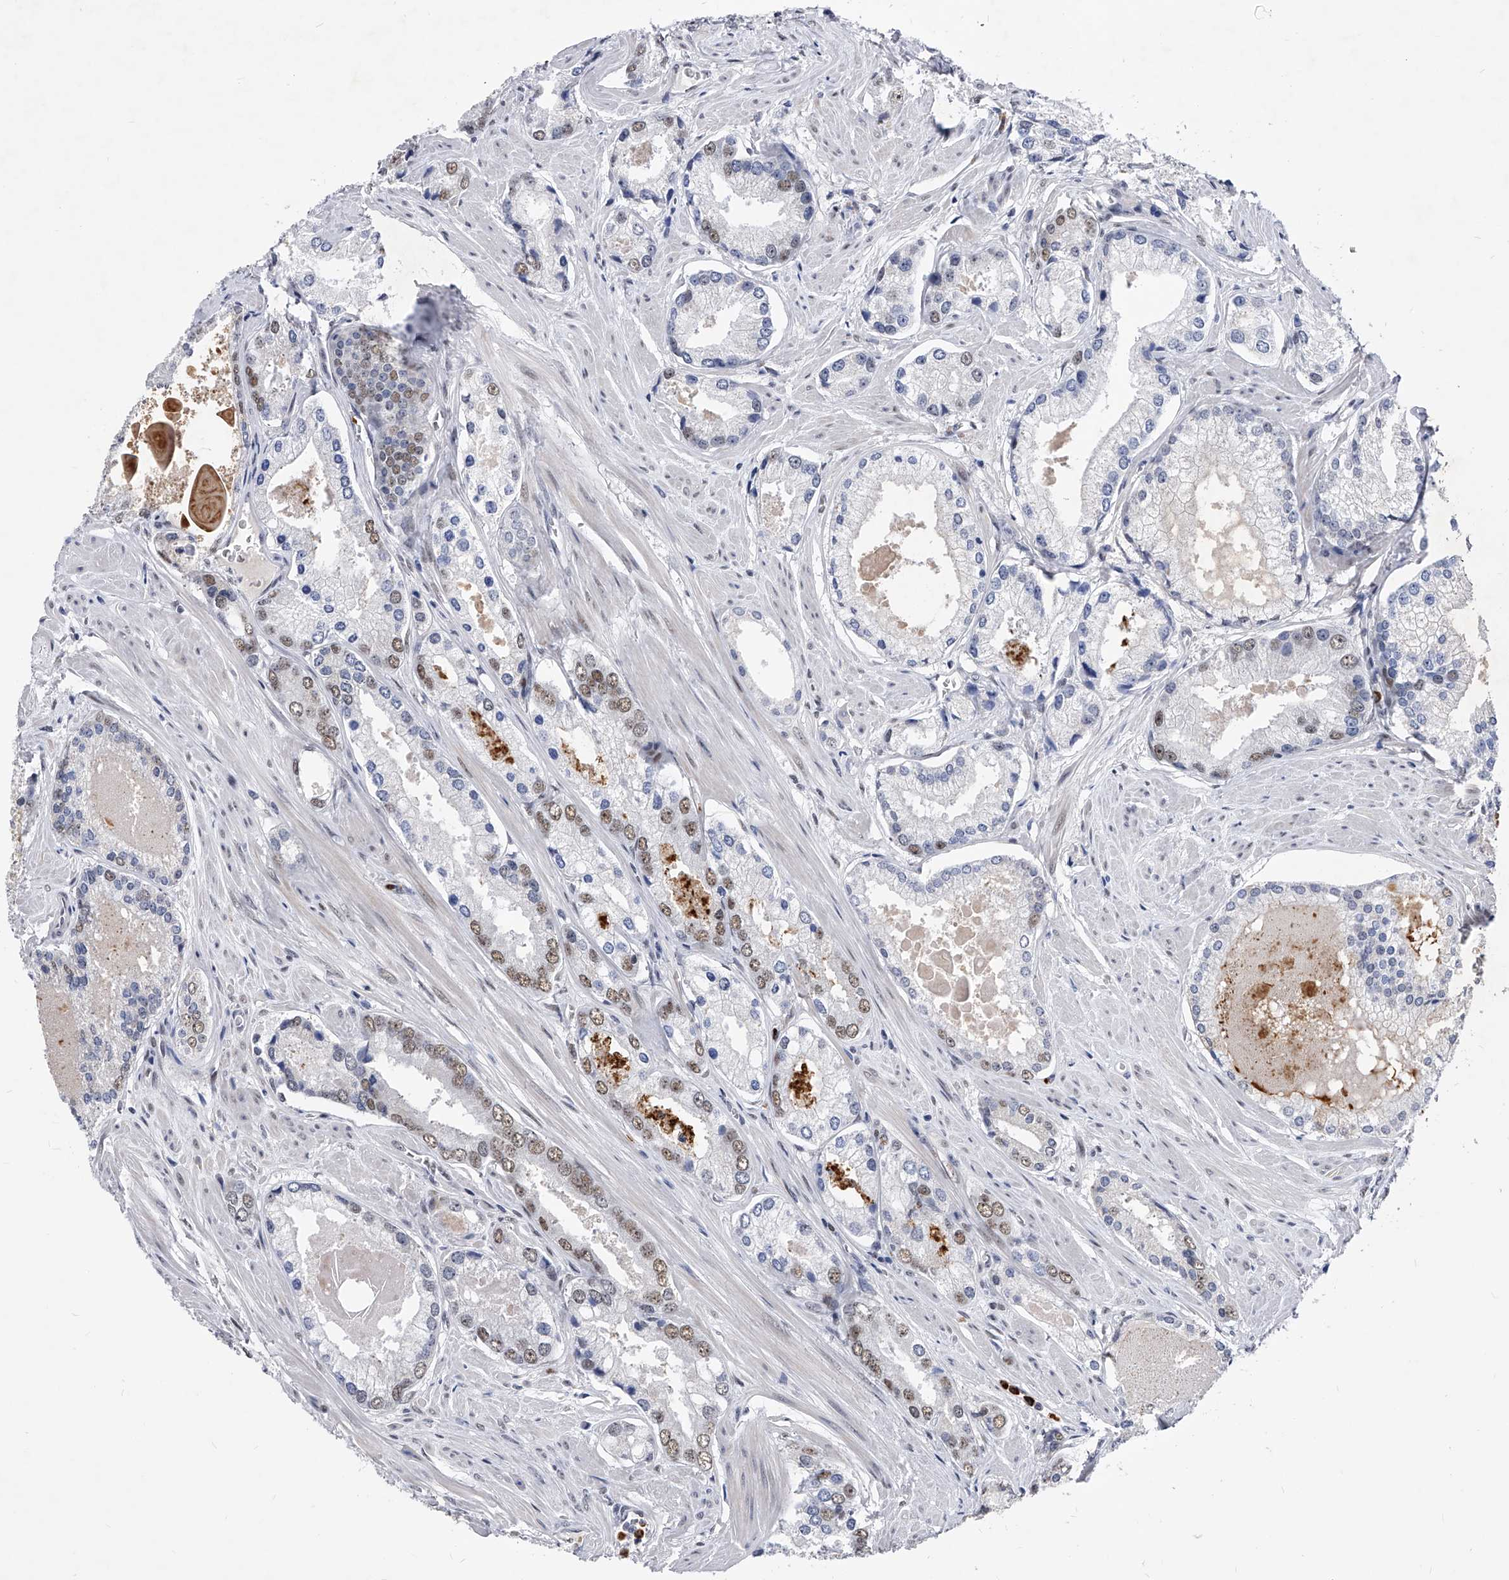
{"staining": {"intensity": "weak", "quantity": "25%-75%", "location": "nuclear"}, "tissue": "prostate cancer", "cell_type": "Tumor cells", "image_type": "cancer", "snomed": [{"axis": "morphology", "description": "Adenocarcinoma, Low grade"}, {"axis": "topography", "description": "Prostate"}], "caption": "Immunohistochemical staining of human adenocarcinoma (low-grade) (prostate) demonstrates low levels of weak nuclear expression in about 25%-75% of tumor cells.", "gene": "TESK2", "patient": {"sex": "male", "age": 54}}